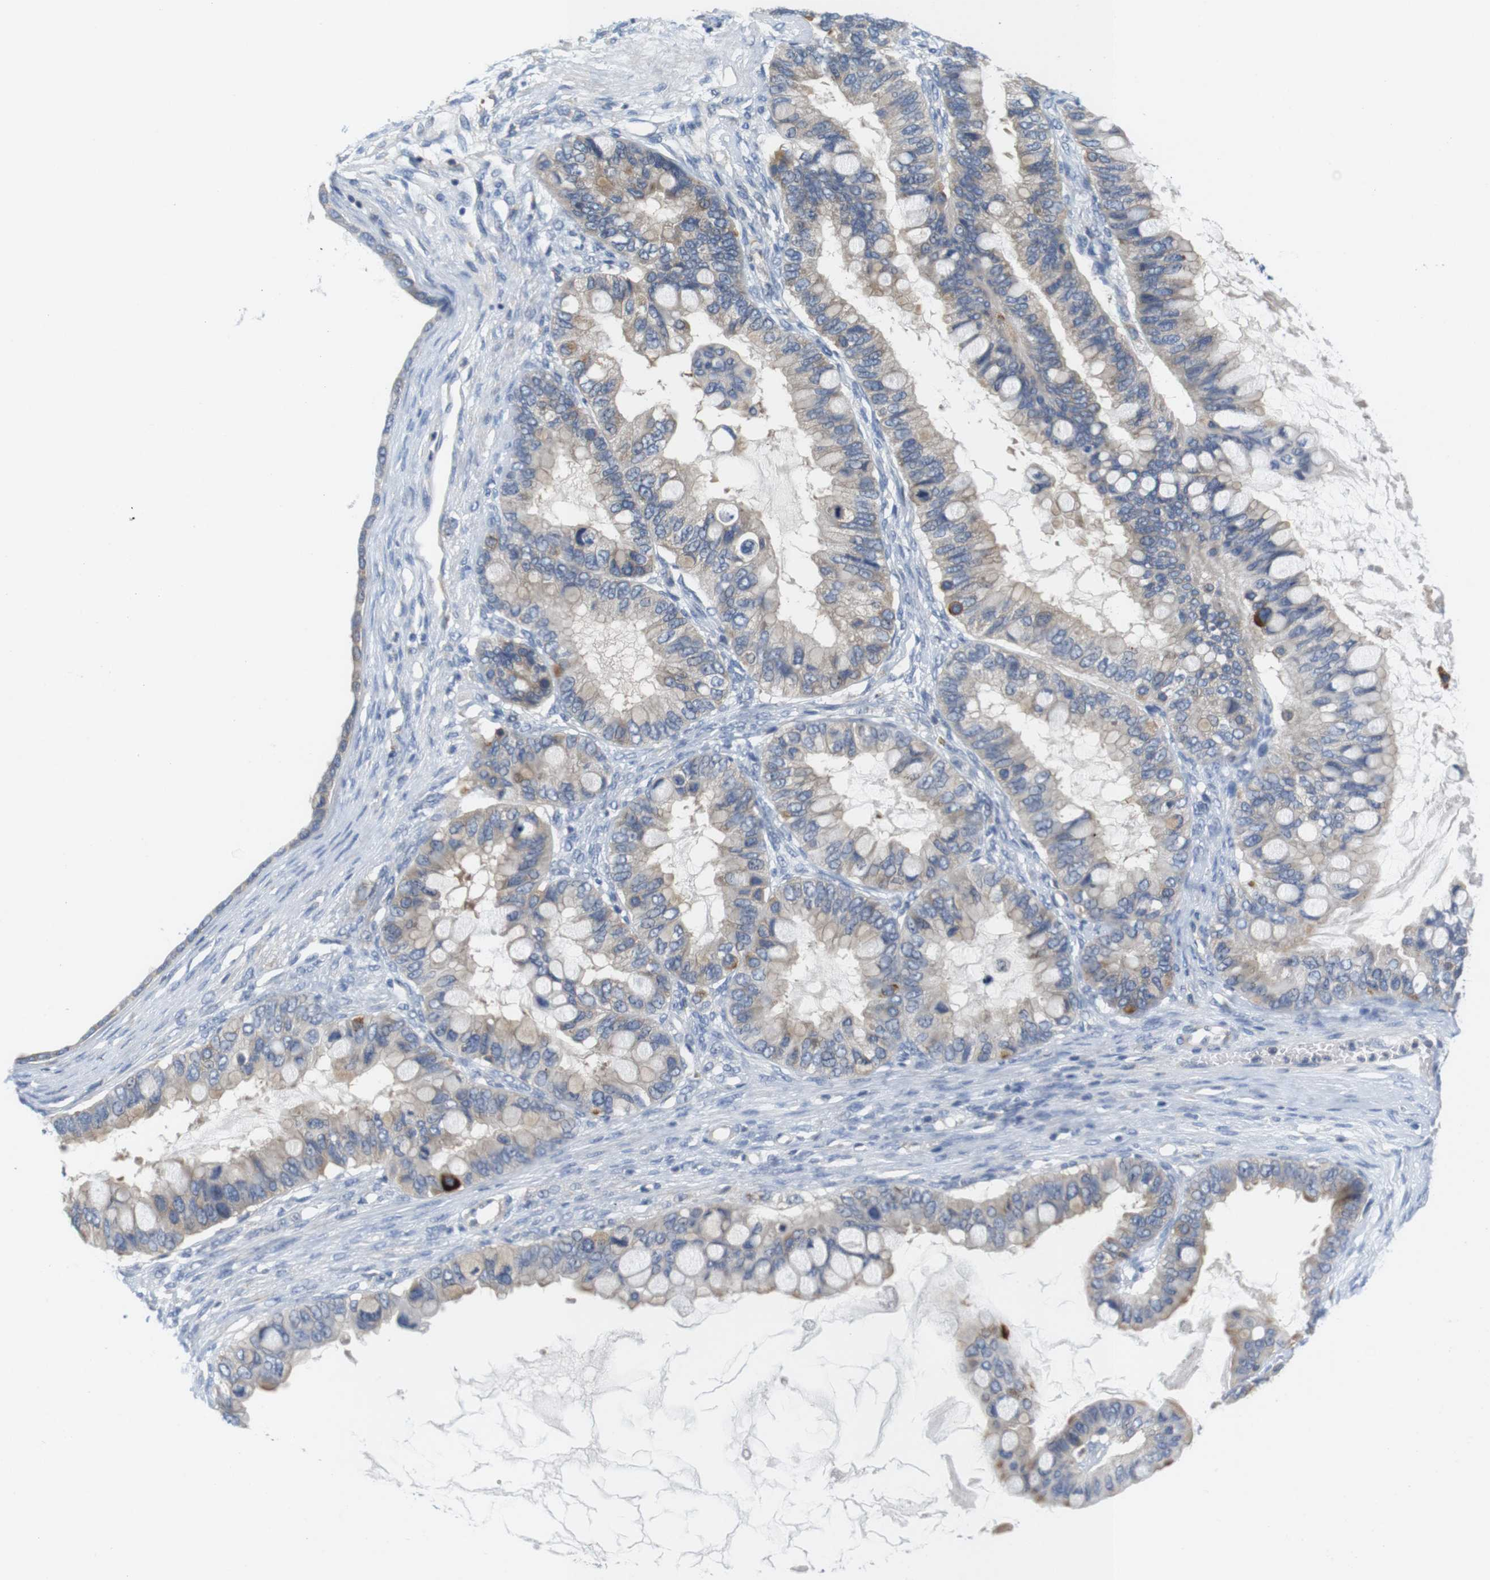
{"staining": {"intensity": "weak", "quantity": ">75%", "location": "cytoplasmic/membranous"}, "tissue": "ovarian cancer", "cell_type": "Tumor cells", "image_type": "cancer", "snomed": [{"axis": "morphology", "description": "Cystadenocarcinoma, mucinous, NOS"}, {"axis": "topography", "description": "Ovary"}], "caption": "Tumor cells display low levels of weak cytoplasmic/membranous positivity in approximately >75% of cells in ovarian cancer (mucinous cystadenocarcinoma). The staining was performed using DAB to visualize the protein expression in brown, while the nuclei were stained in blue with hematoxylin (Magnification: 20x).", "gene": "CNGA2", "patient": {"sex": "female", "age": 80}}